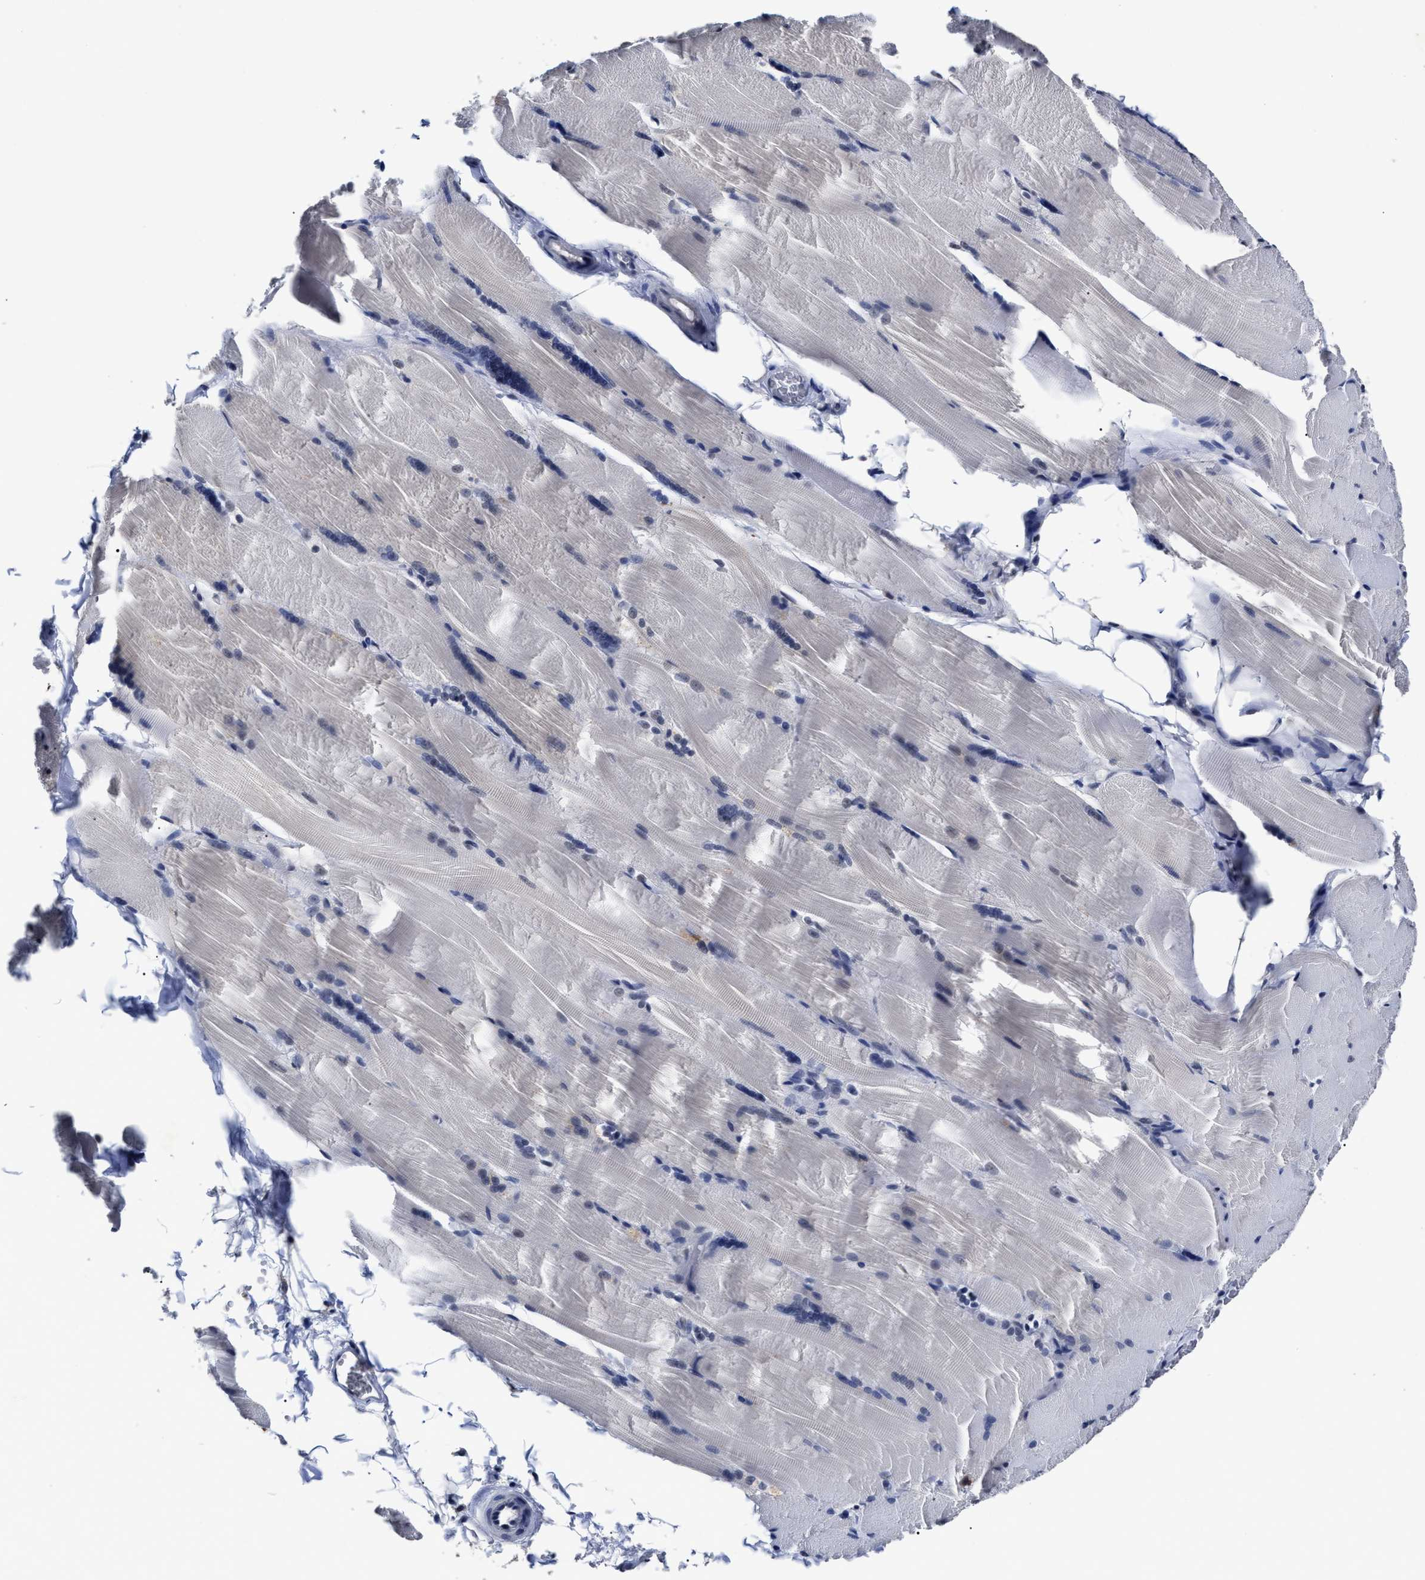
{"staining": {"intensity": "negative", "quantity": "none", "location": "none"}, "tissue": "skeletal muscle", "cell_type": "Myocytes", "image_type": "normal", "snomed": [{"axis": "morphology", "description": "Normal tissue, NOS"}, {"axis": "topography", "description": "Skin"}, {"axis": "topography", "description": "Skeletal muscle"}], "caption": "Immunohistochemistry photomicrograph of unremarkable skeletal muscle: skeletal muscle stained with DAB shows no significant protein expression in myocytes. Nuclei are stained in blue.", "gene": "PRPF4B", "patient": {"sex": "male", "age": 83}}